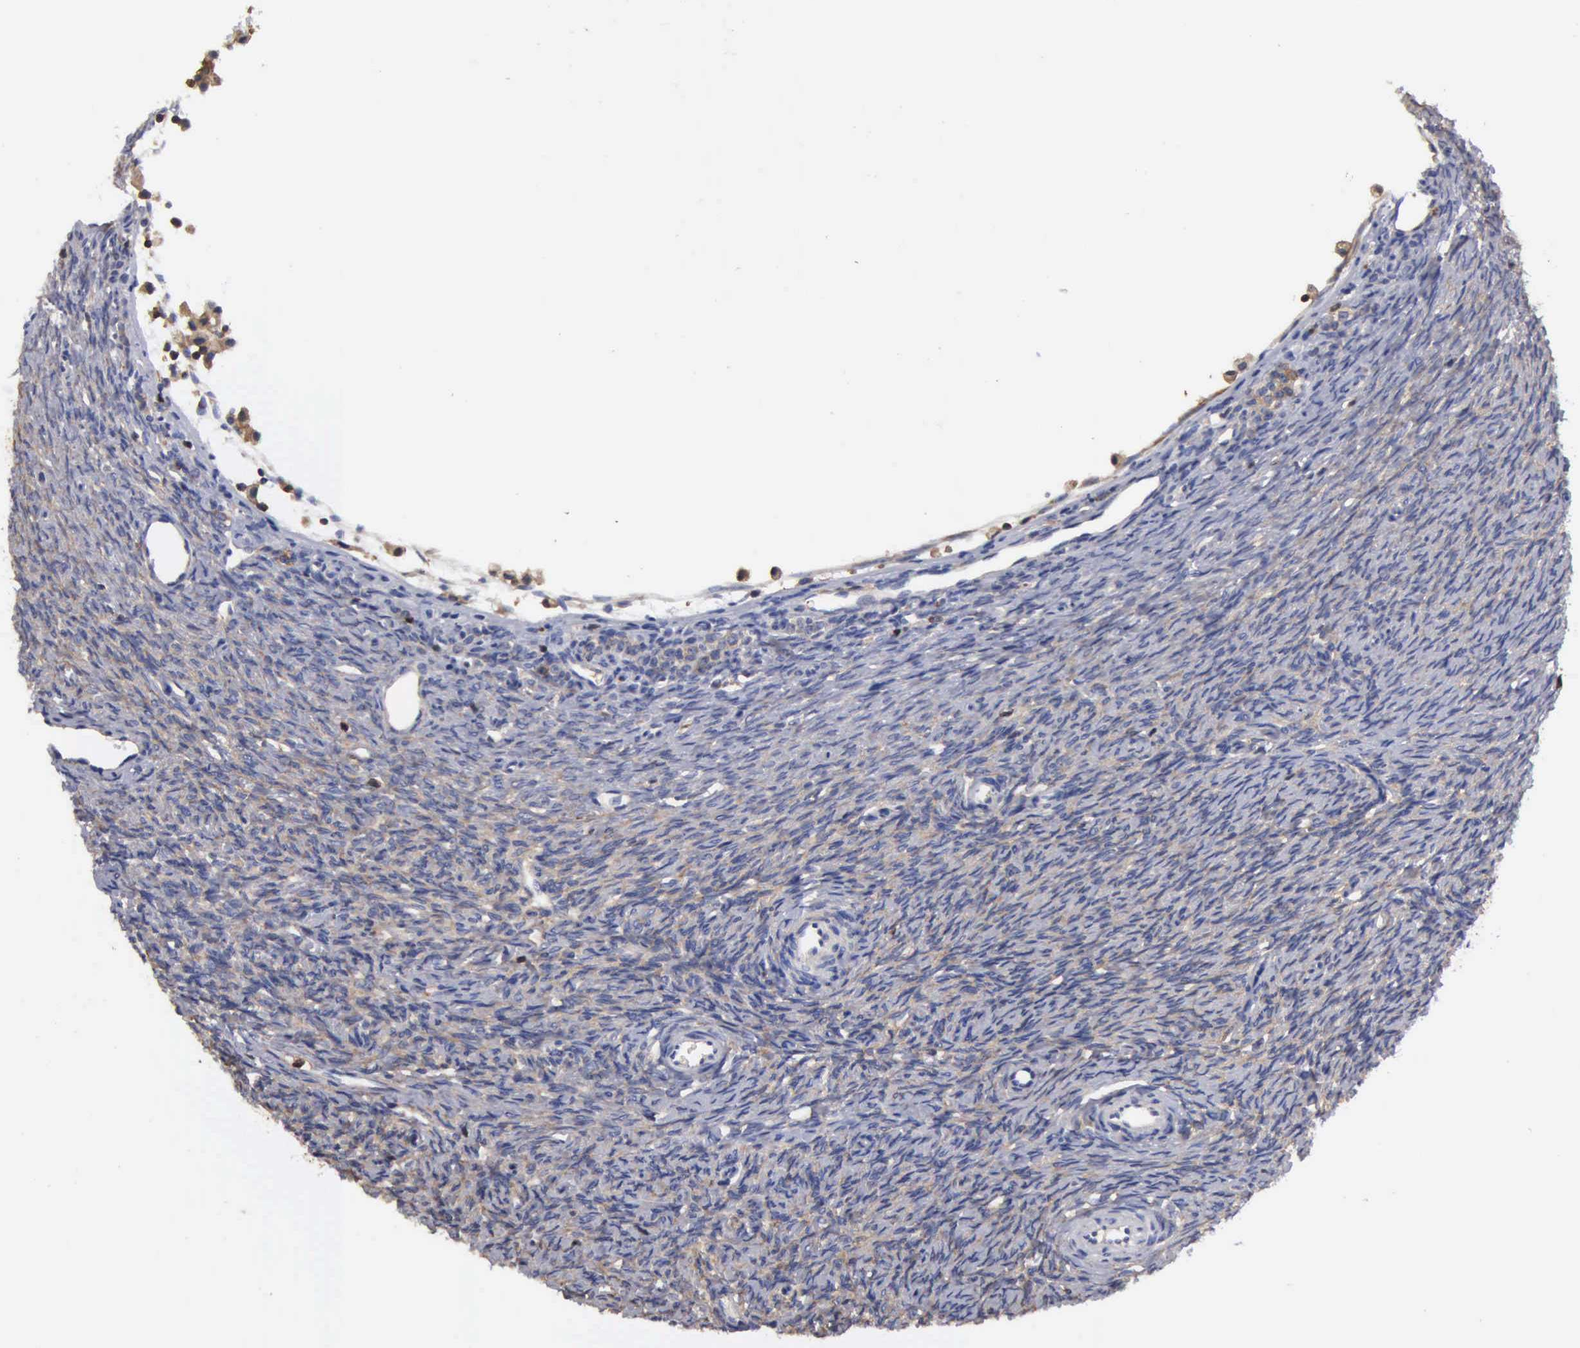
{"staining": {"intensity": "negative", "quantity": "none", "location": "none"}, "tissue": "ovary", "cell_type": "Follicle cells", "image_type": "normal", "snomed": [{"axis": "morphology", "description": "Normal tissue, NOS"}, {"axis": "topography", "description": "Ovary"}], "caption": "This is an immunohistochemistry (IHC) micrograph of normal human ovary. There is no positivity in follicle cells.", "gene": "G6PD", "patient": {"sex": "female", "age": 32}}